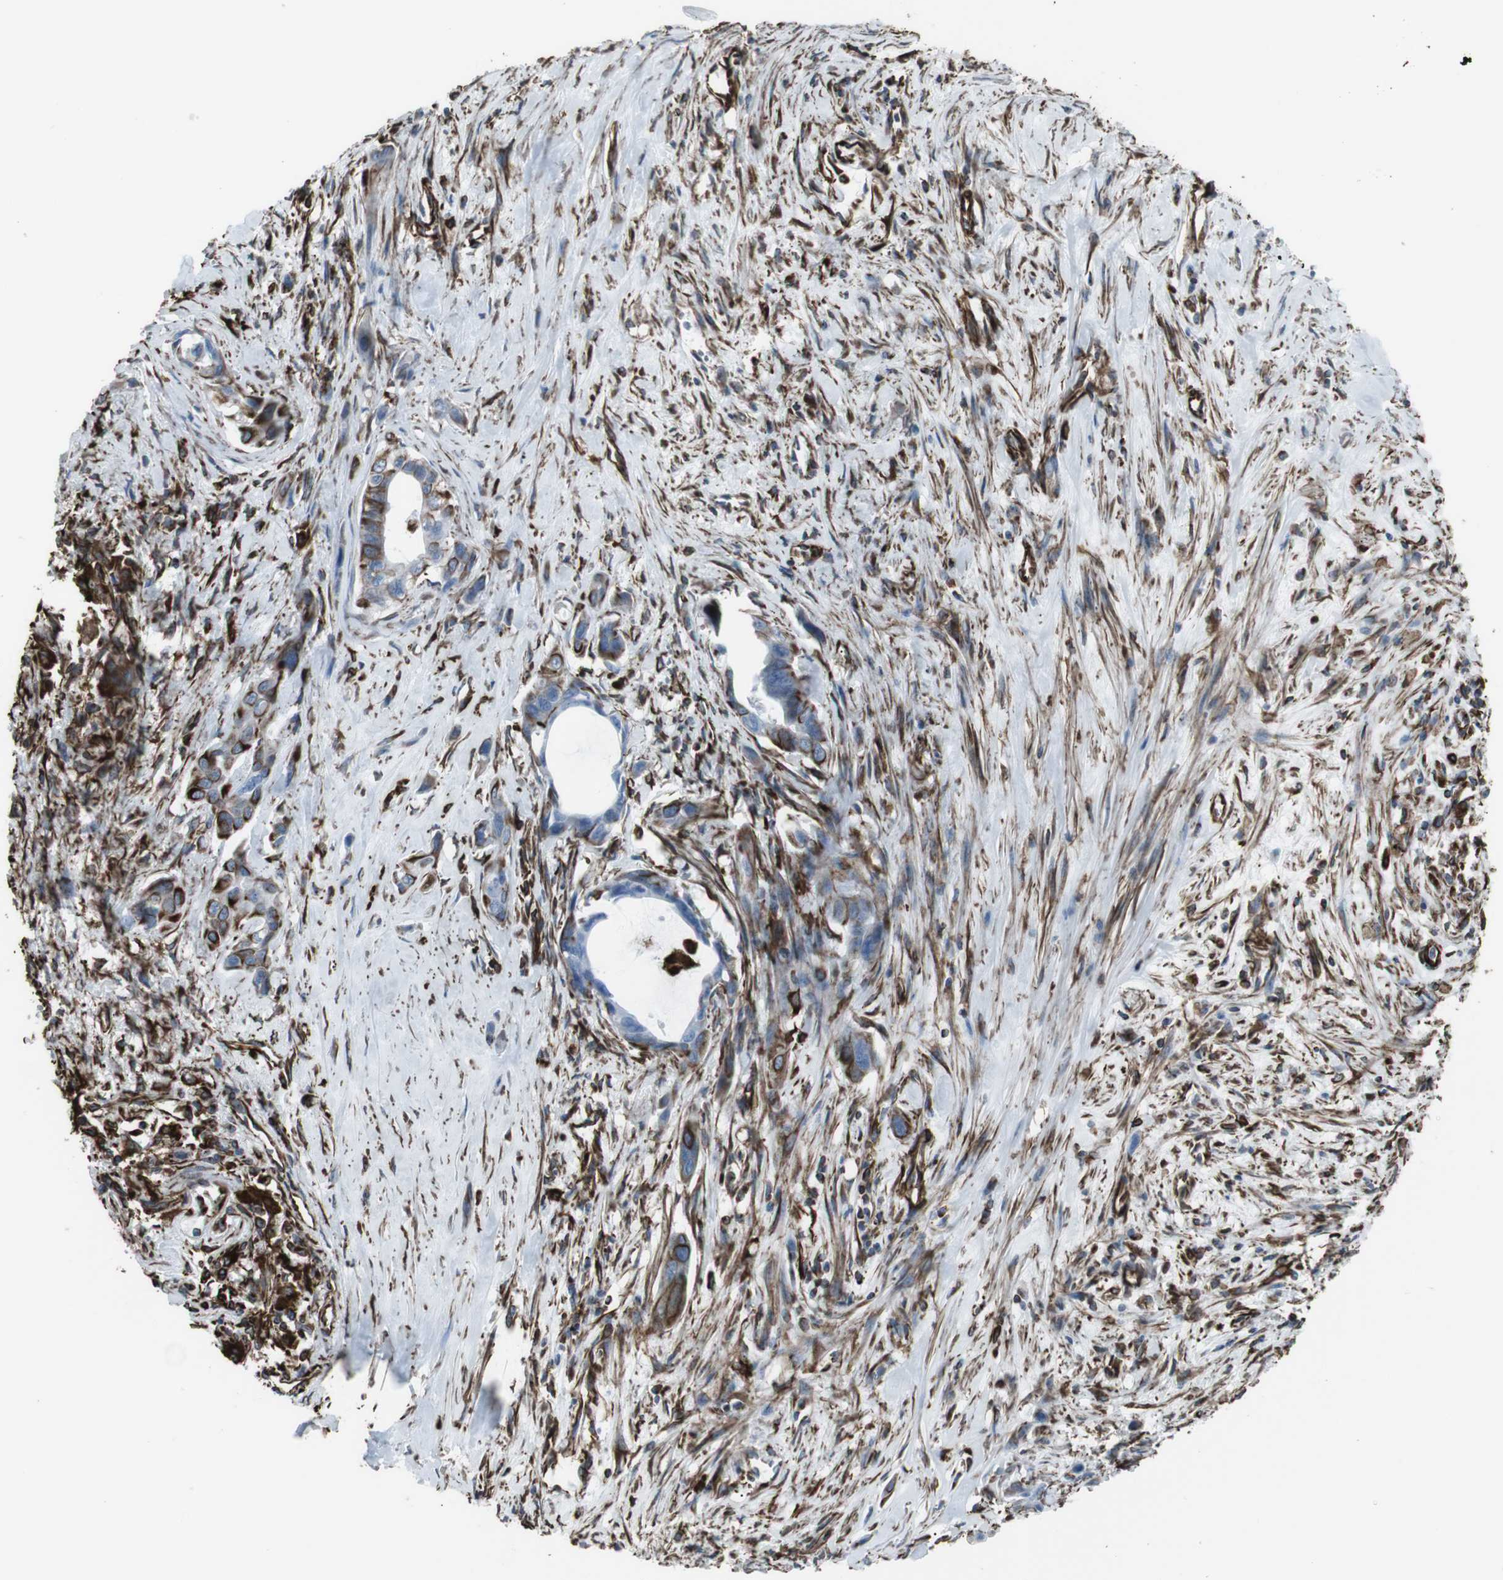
{"staining": {"intensity": "strong", "quantity": "<25%", "location": "cytoplasmic/membranous"}, "tissue": "pancreatic cancer", "cell_type": "Tumor cells", "image_type": "cancer", "snomed": [{"axis": "morphology", "description": "Adenocarcinoma, NOS"}, {"axis": "topography", "description": "Pancreas"}], "caption": "Approximately <25% of tumor cells in human adenocarcinoma (pancreatic) show strong cytoplasmic/membranous protein staining as visualized by brown immunohistochemical staining.", "gene": "ZDHHC6", "patient": {"sex": "male", "age": 73}}